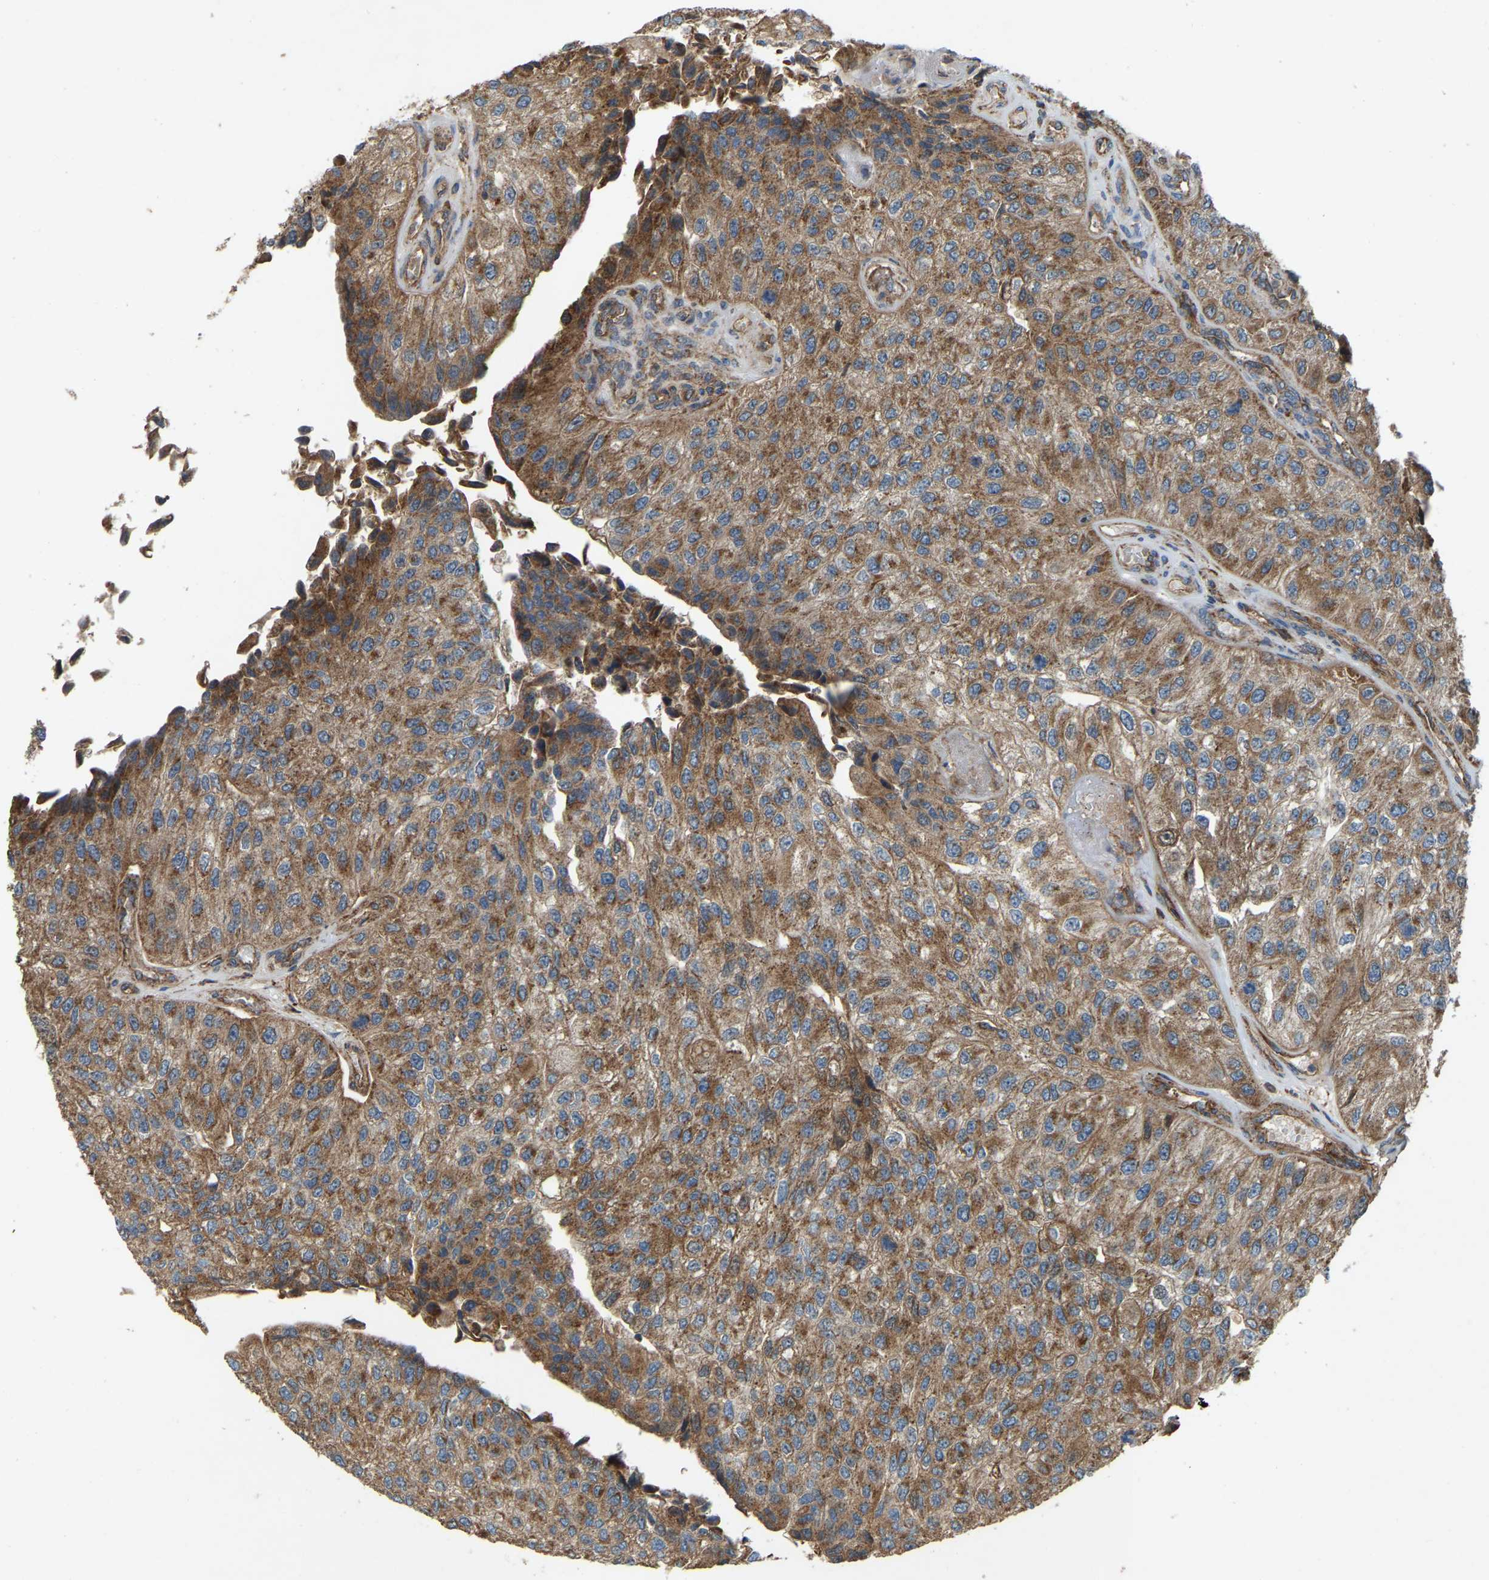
{"staining": {"intensity": "moderate", "quantity": ">75%", "location": "cytoplasmic/membranous"}, "tissue": "urothelial cancer", "cell_type": "Tumor cells", "image_type": "cancer", "snomed": [{"axis": "morphology", "description": "Urothelial carcinoma, High grade"}, {"axis": "topography", "description": "Kidney"}, {"axis": "topography", "description": "Urinary bladder"}], "caption": "Brown immunohistochemical staining in human urothelial carcinoma (high-grade) reveals moderate cytoplasmic/membranous staining in approximately >75% of tumor cells. The staining is performed using DAB (3,3'-diaminobenzidine) brown chromogen to label protein expression. The nuclei are counter-stained blue using hematoxylin.", "gene": "SAMD9L", "patient": {"sex": "male", "age": 77}}